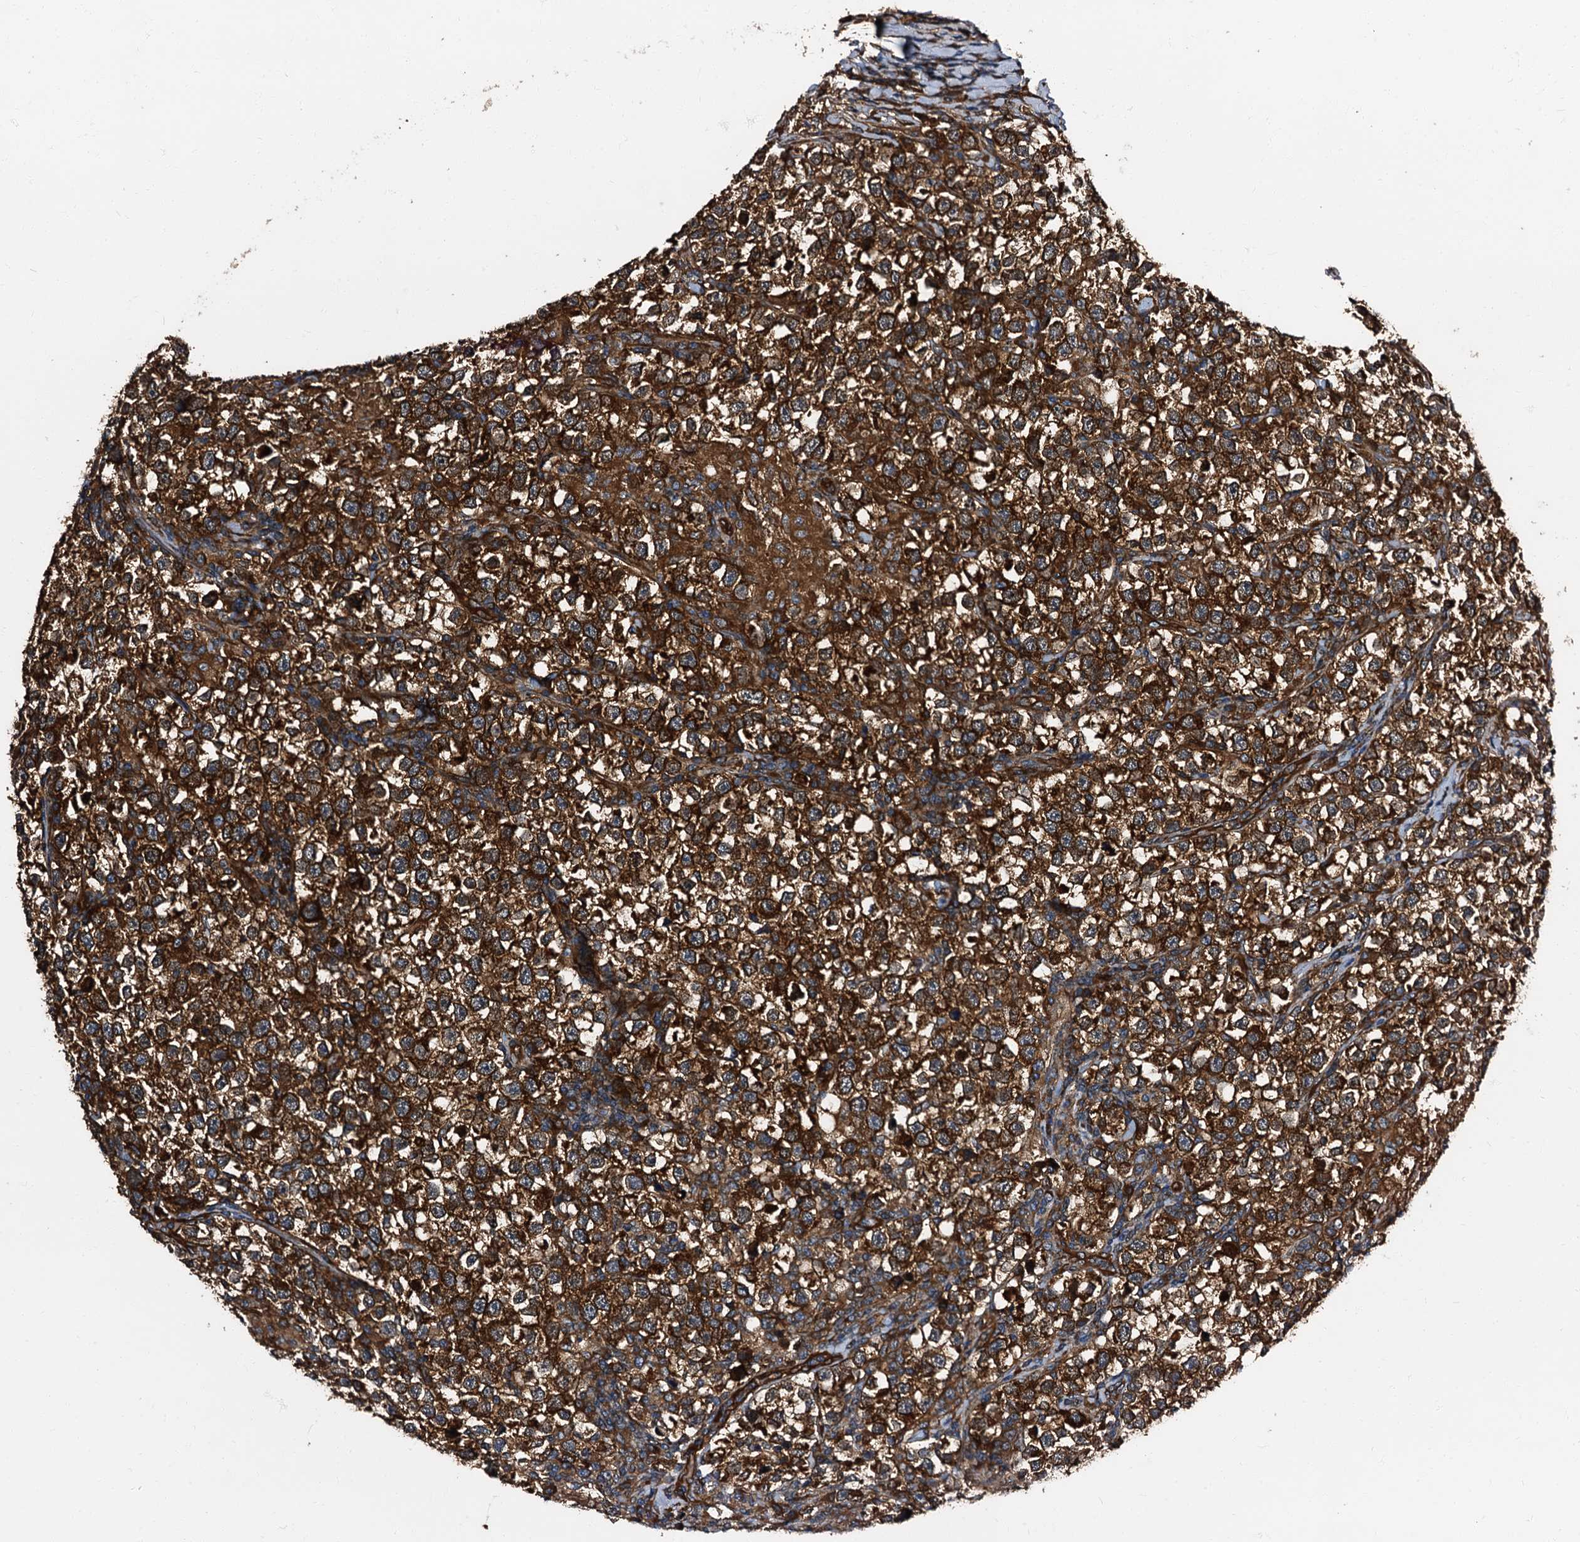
{"staining": {"intensity": "strong", "quantity": ">75%", "location": "cytoplasmic/membranous"}, "tissue": "testis cancer", "cell_type": "Tumor cells", "image_type": "cancer", "snomed": [{"axis": "morphology", "description": "Normal tissue, NOS"}, {"axis": "morphology", "description": "Seminoma, NOS"}, {"axis": "topography", "description": "Testis"}], "caption": "This is an image of immunohistochemistry staining of testis cancer, which shows strong expression in the cytoplasmic/membranous of tumor cells.", "gene": "PEX5", "patient": {"sex": "male", "age": 43}}